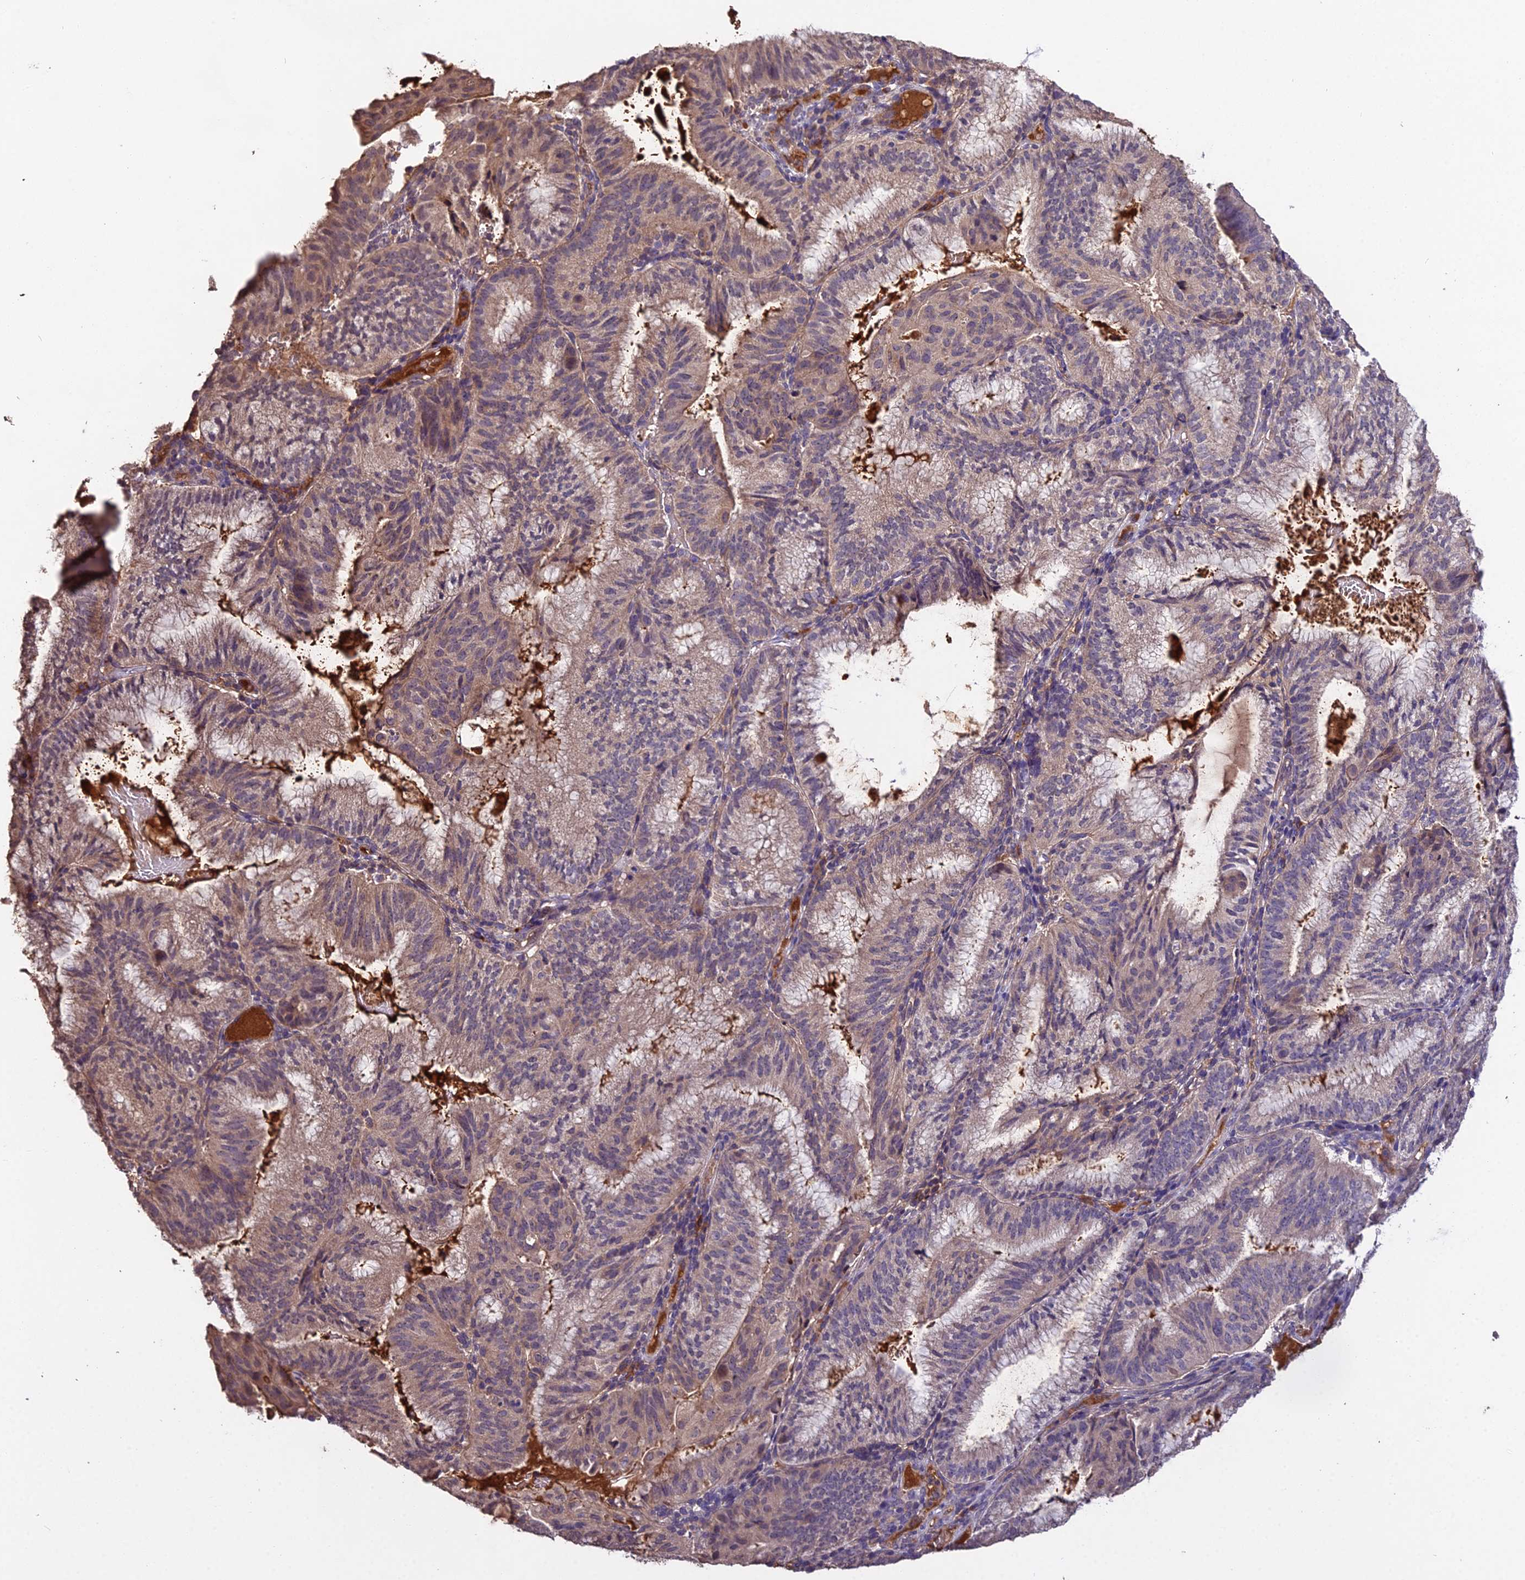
{"staining": {"intensity": "weak", "quantity": "<25%", "location": "cytoplasmic/membranous"}, "tissue": "endometrial cancer", "cell_type": "Tumor cells", "image_type": "cancer", "snomed": [{"axis": "morphology", "description": "Adenocarcinoma, NOS"}, {"axis": "topography", "description": "Endometrium"}], "caption": "Endometrial cancer was stained to show a protein in brown. There is no significant expression in tumor cells. (DAB IHC, high magnification).", "gene": "KCTD16", "patient": {"sex": "female", "age": 49}}